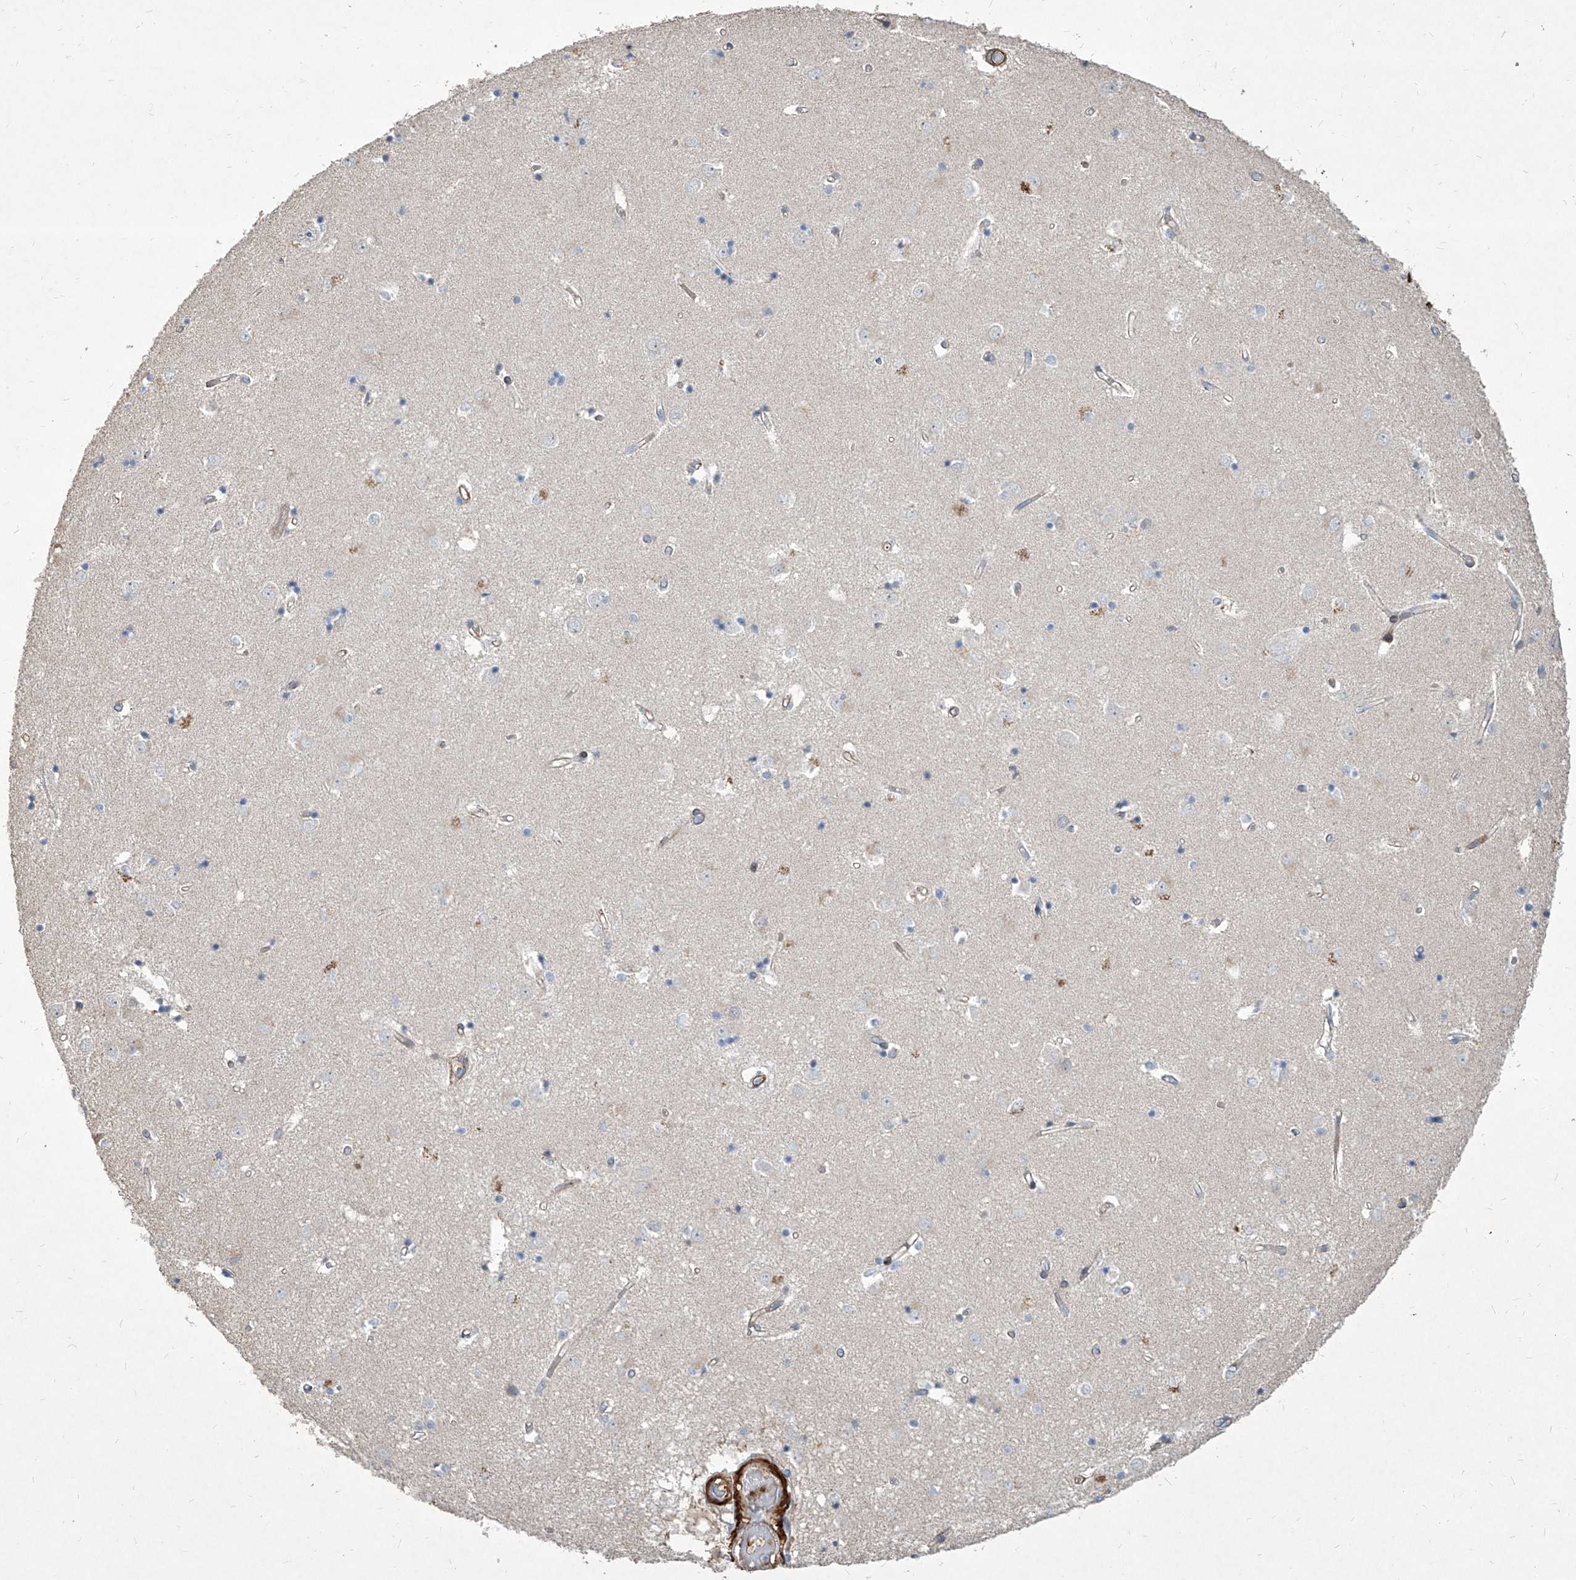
{"staining": {"intensity": "negative", "quantity": "none", "location": "none"}, "tissue": "caudate", "cell_type": "Glial cells", "image_type": "normal", "snomed": [{"axis": "morphology", "description": "Normal tissue, NOS"}, {"axis": "topography", "description": "Lateral ventricle wall"}], "caption": "Image shows no significant protein staining in glial cells of benign caudate.", "gene": "FAM83B", "patient": {"sex": "male", "age": 45}}